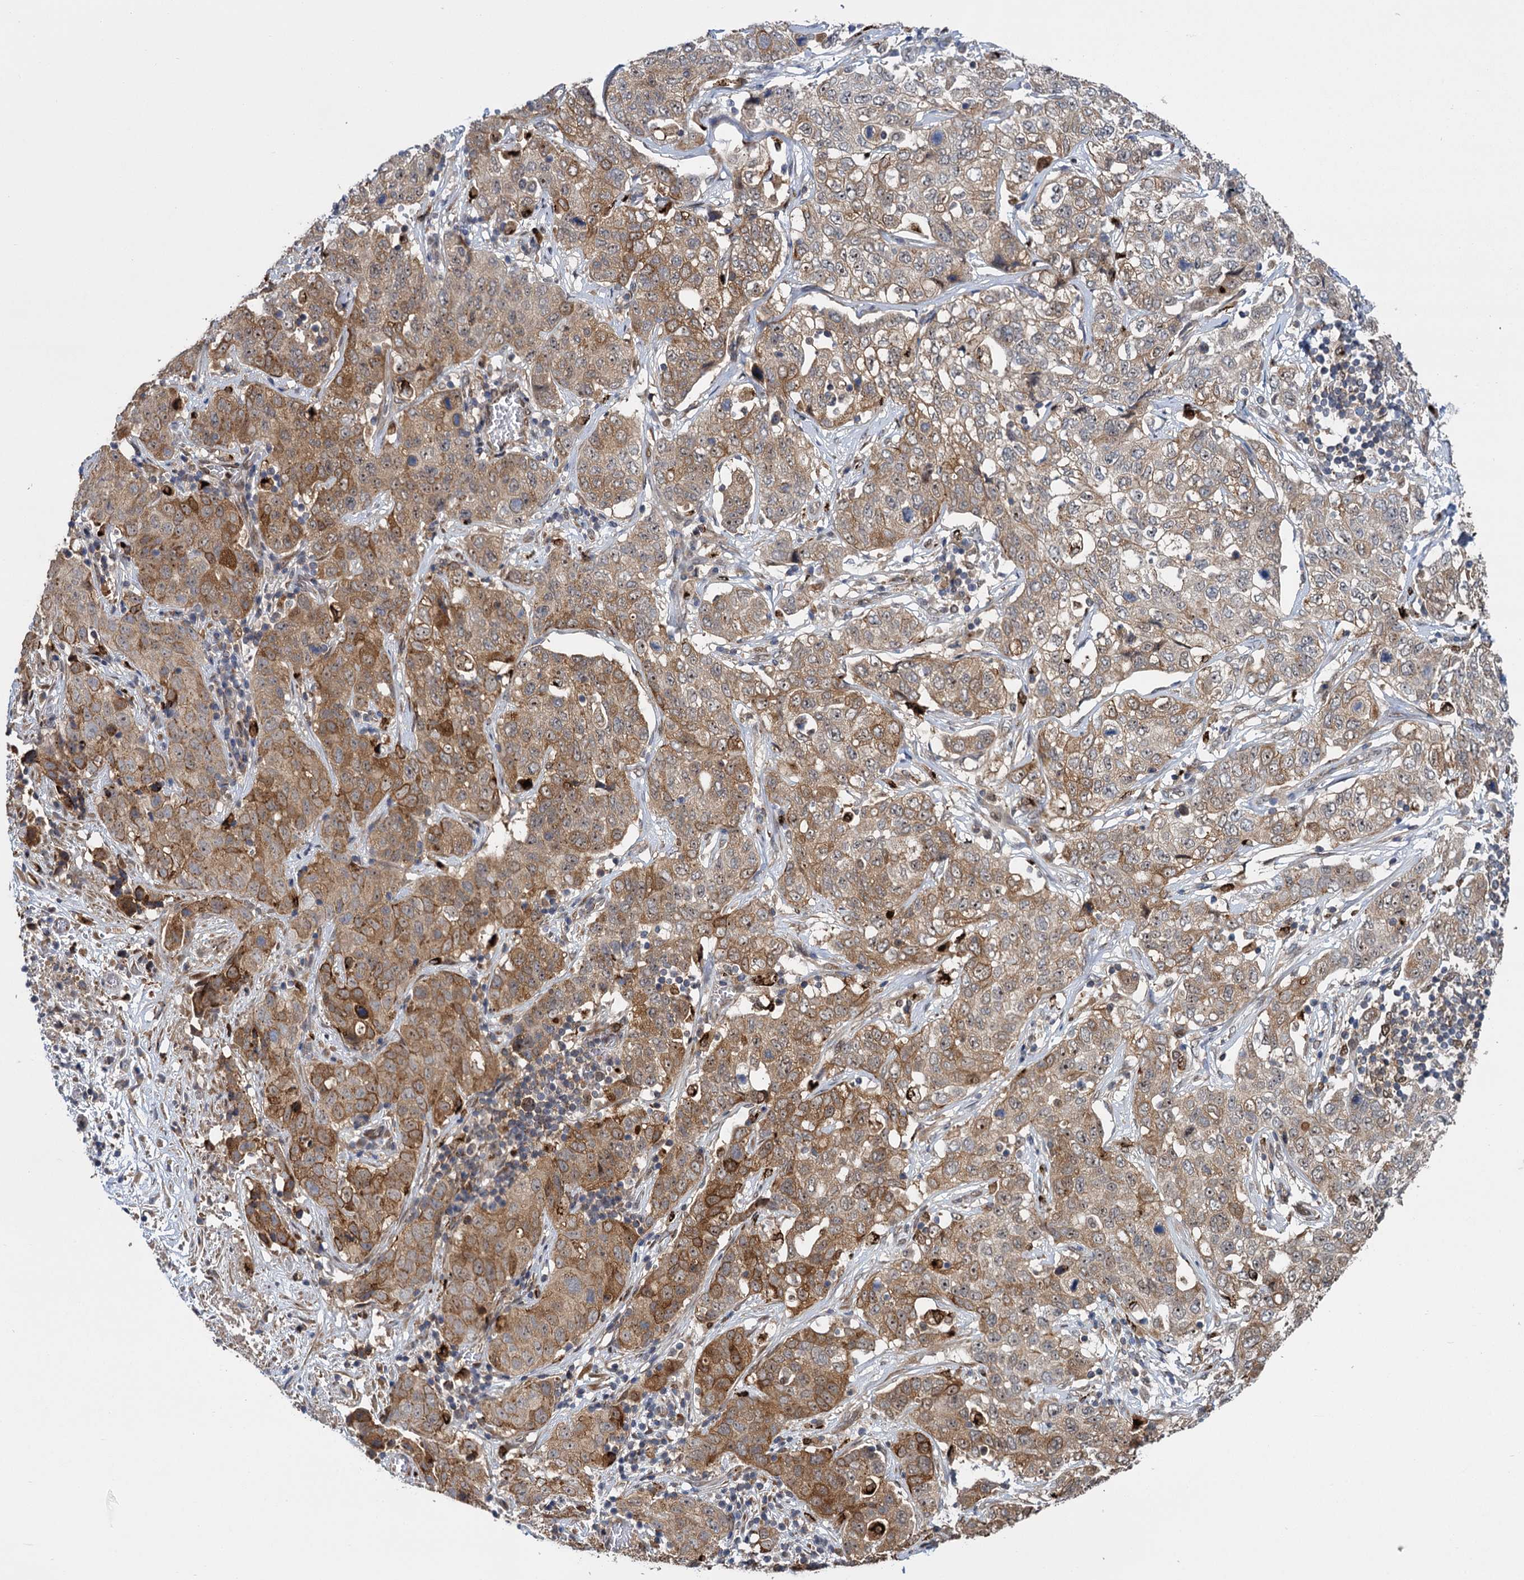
{"staining": {"intensity": "moderate", "quantity": ">75%", "location": "cytoplasmic/membranous,nuclear"}, "tissue": "stomach cancer", "cell_type": "Tumor cells", "image_type": "cancer", "snomed": [{"axis": "morphology", "description": "Normal tissue, NOS"}, {"axis": "morphology", "description": "Adenocarcinoma, NOS"}, {"axis": "topography", "description": "Lymph node"}, {"axis": "topography", "description": "Stomach"}], "caption": "About >75% of tumor cells in human adenocarcinoma (stomach) reveal moderate cytoplasmic/membranous and nuclear protein expression as visualized by brown immunohistochemical staining.", "gene": "GAL3ST4", "patient": {"sex": "male", "age": 48}}